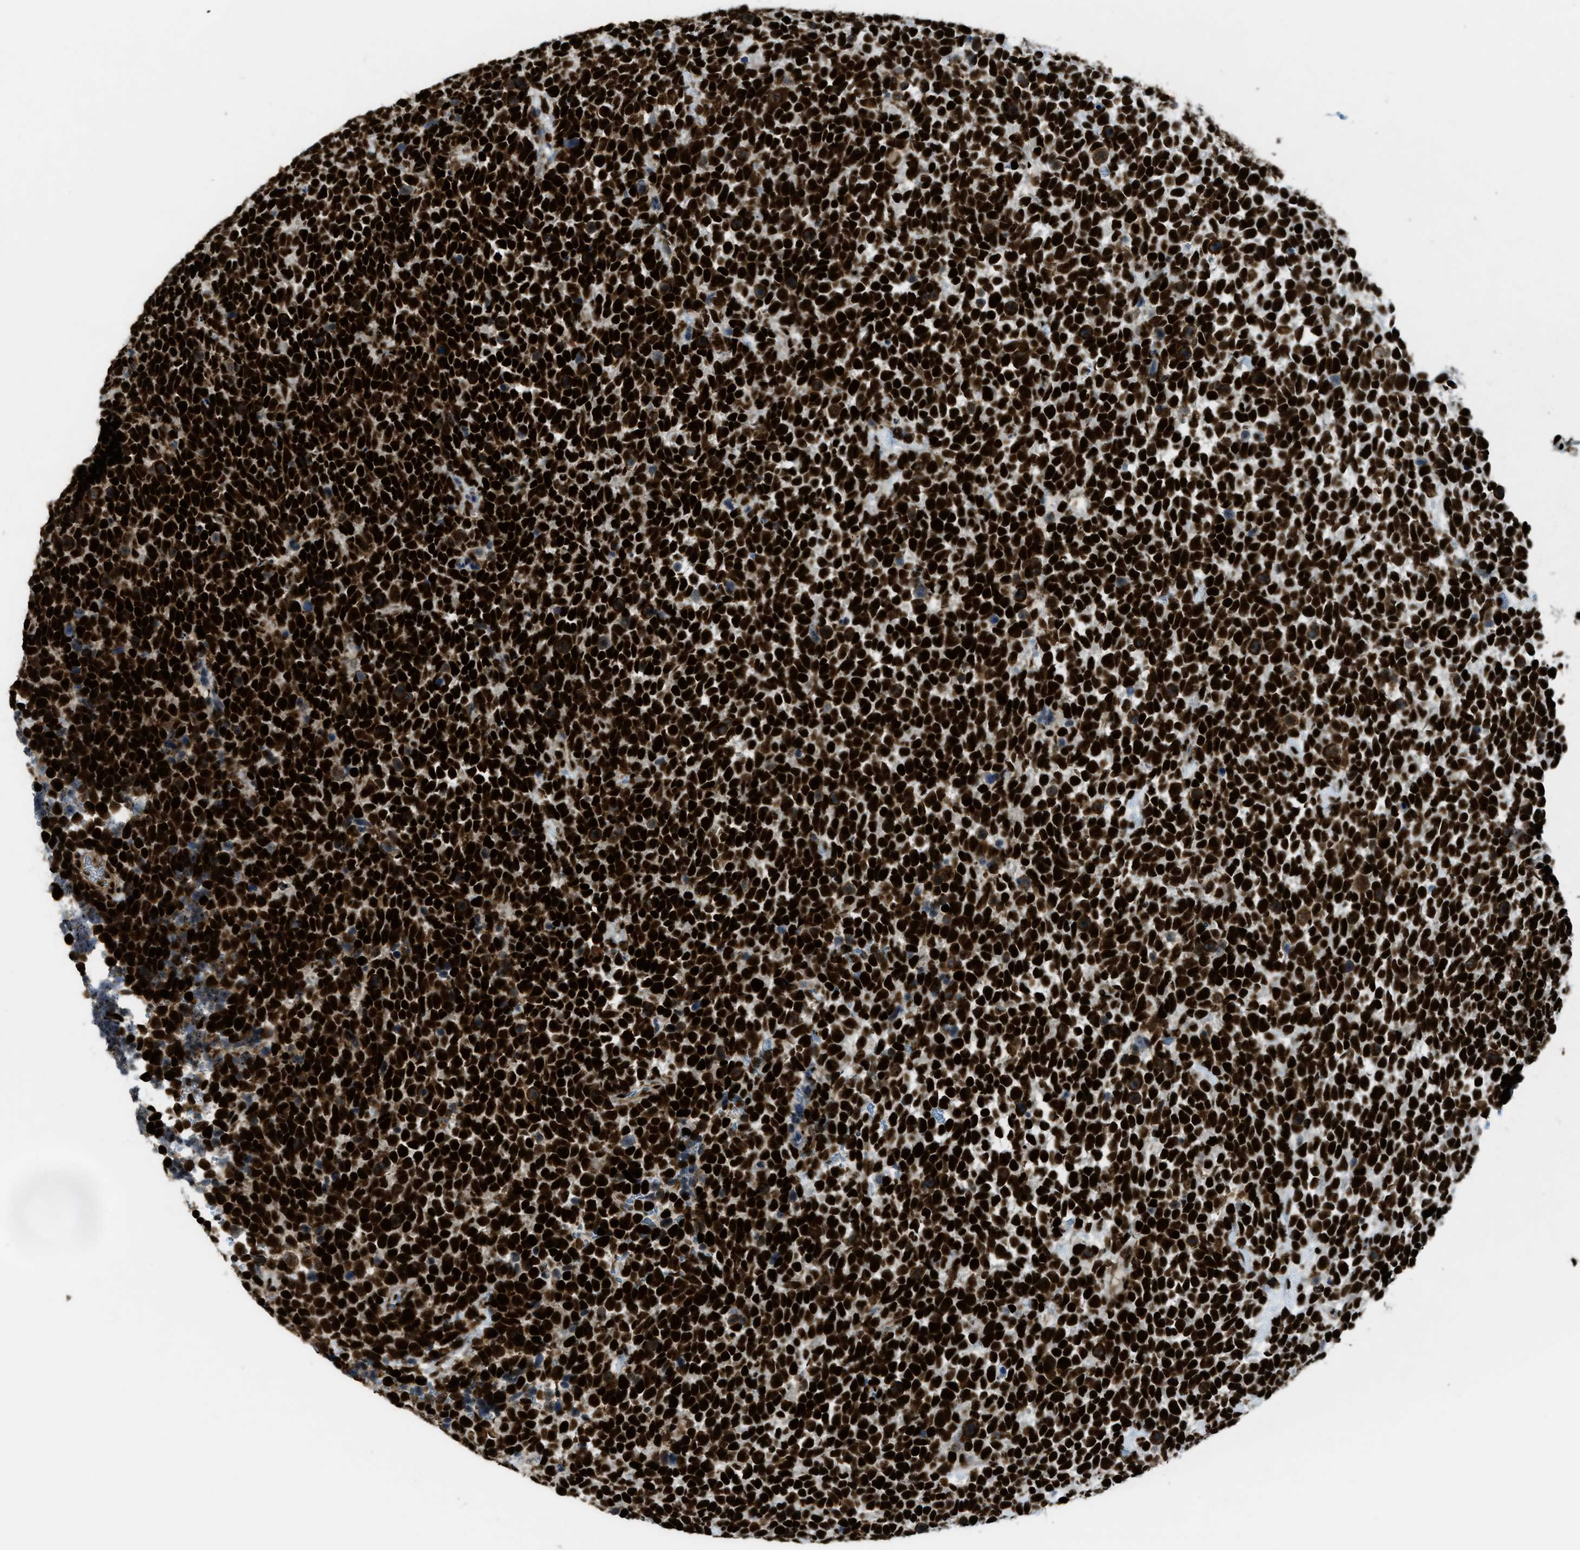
{"staining": {"intensity": "strong", "quantity": ">75%", "location": "nuclear"}, "tissue": "urothelial cancer", "cell_type": "Tumor cells", "image_type": "cancer", "snomed": [{"axis": "morphology", "description": "Urothelial carcinoma, High grade"}, {"axis": "topography", "description": "Urinary bladder"}], "caption": "Urothelial carcinoma (high-grade) stained with a brown dye exhibits strong nuclear positive staining in approximately >75% of tumor cells.", "gene": "ZNF207", "patient": {"sex": "female", "age": 82}}